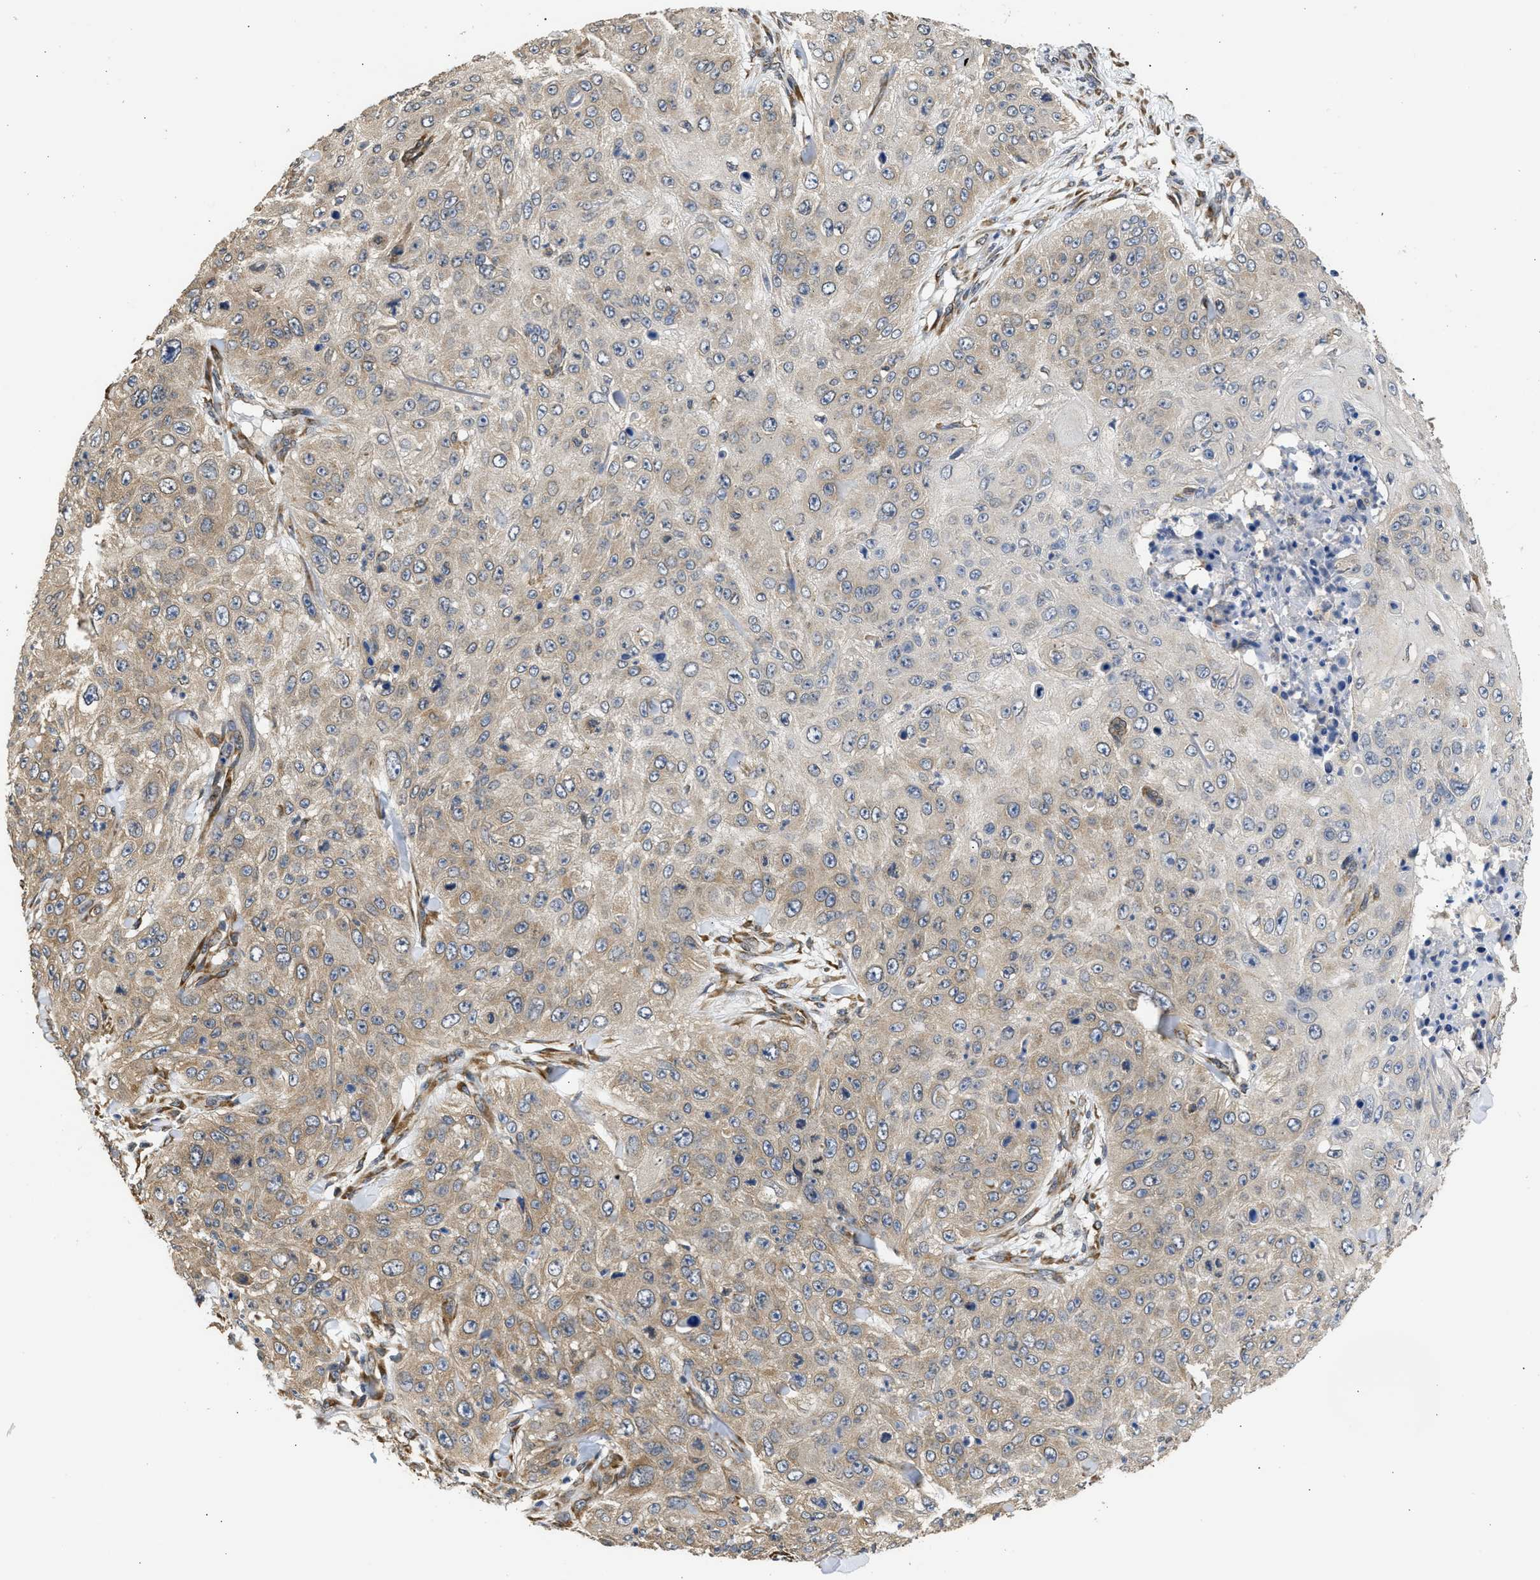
{"staining": {"intensity": "weak", "quantity": "25%-75%", "location": "cytoplasmic/membranous"}, "tissue": "skin cancer", "cell_type": "Tumor cells", "image_type": "cancer", "snomed": [{"axis": "morphology", "description": "Squamous cell carcinoma, NOS"}, {"axis": "topography", "description": "Skin"}], "caption": "Tumor cells display weak cytoplasmic/membranous staining in approximately 25%-75% of cells in skin cancer (squamous cell carcinoma).", "gene": "DNAJC1", "patient": {"sex": "female", "age": 80}}